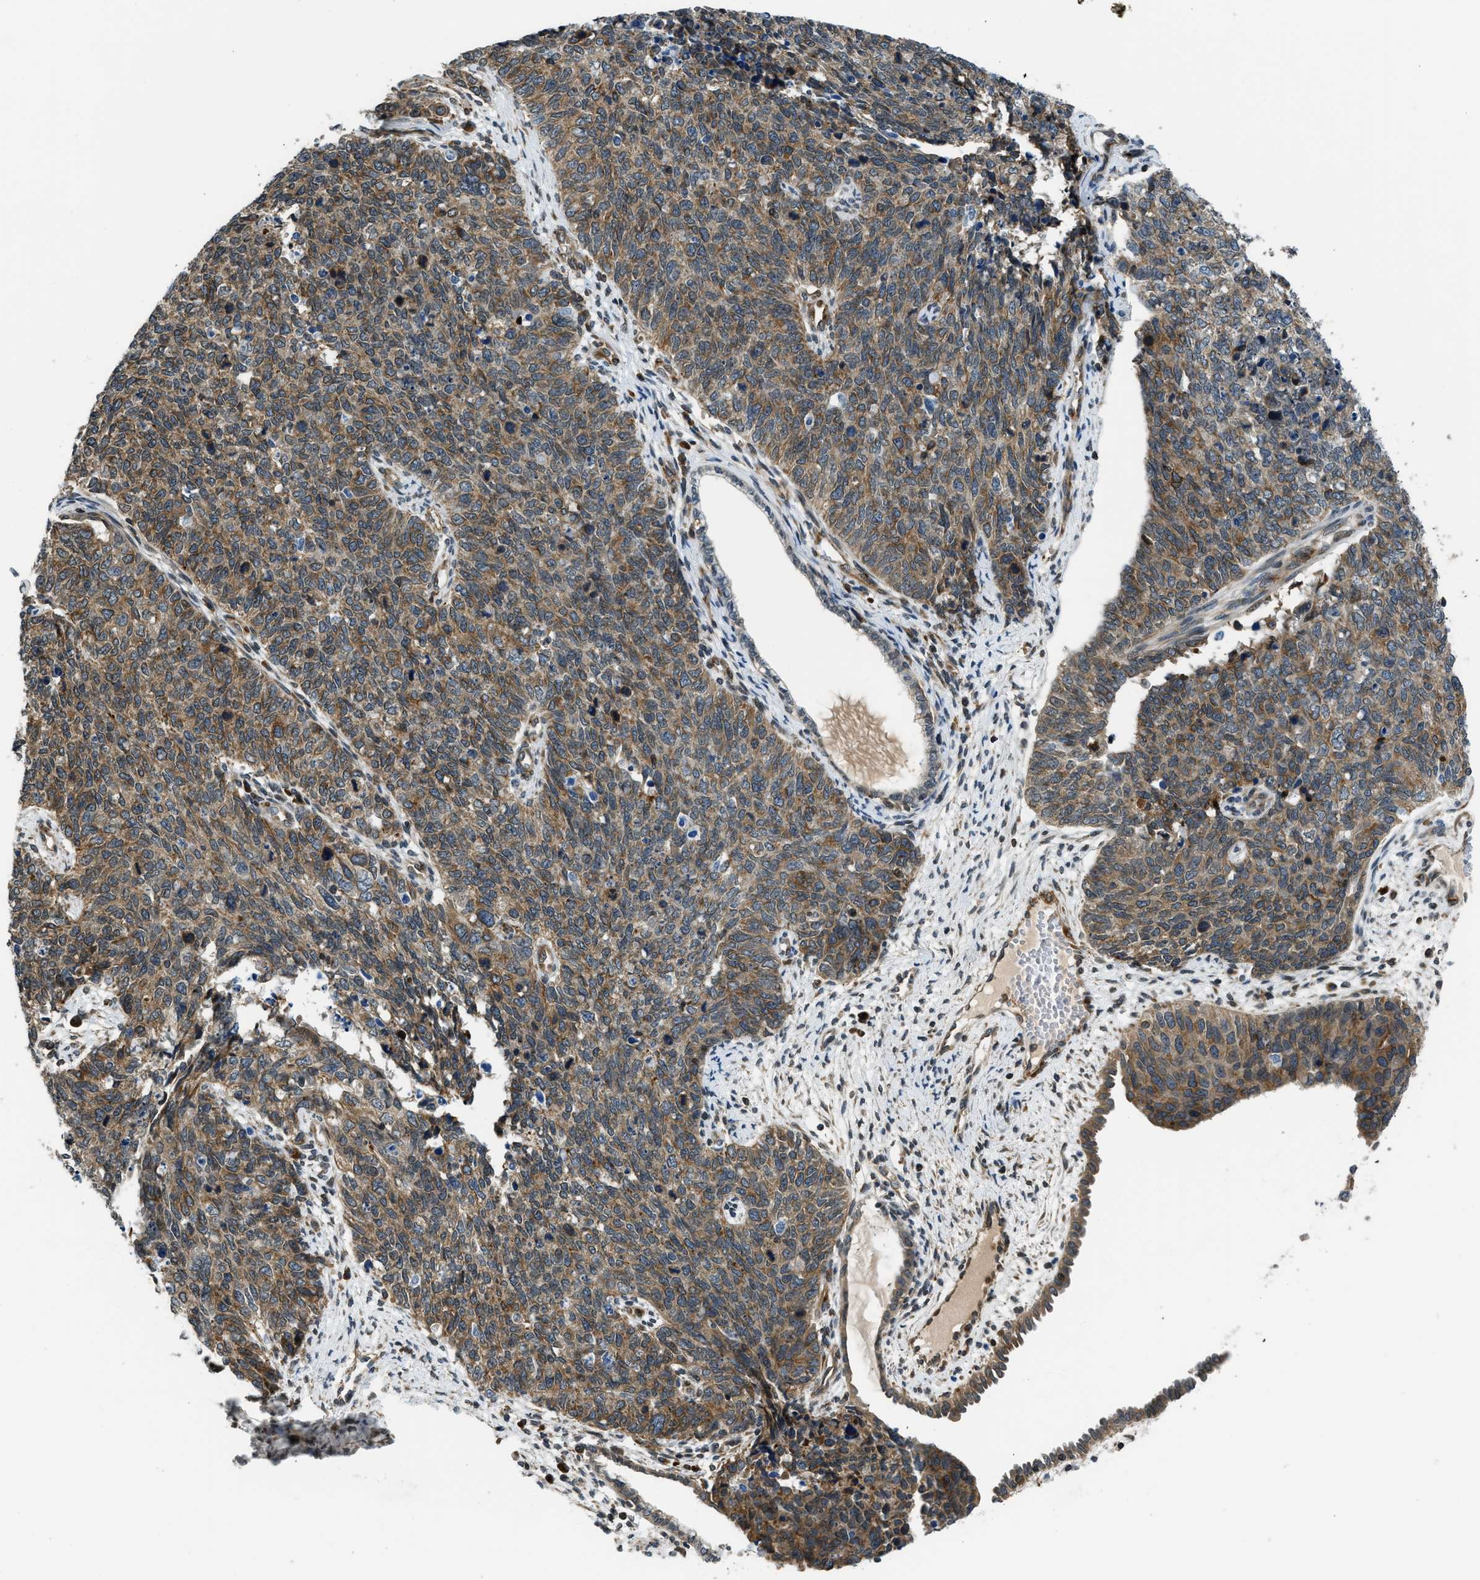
{"staining": {"intensity": "moderate", "quantity": ">75%", "location": "cytoplasmic/membranous"}, "tissue": "cervical cancer", "cell_type": "Tumor cells", "image_type": "cancer", "snomed": [{"axis": "morphology", "description": "Squamous cell carcinoma, NOS"}, {"axis": "topography", "description": "Cervix"}], "caption": "The immunohistochemical stain shows moderate cytoplasmic/membranous expression in tumor cells of squamous cell carcinoma (cervical) tissue.", "gene": "RETREG3", "patient": {"sex": "female", "age": 63}}